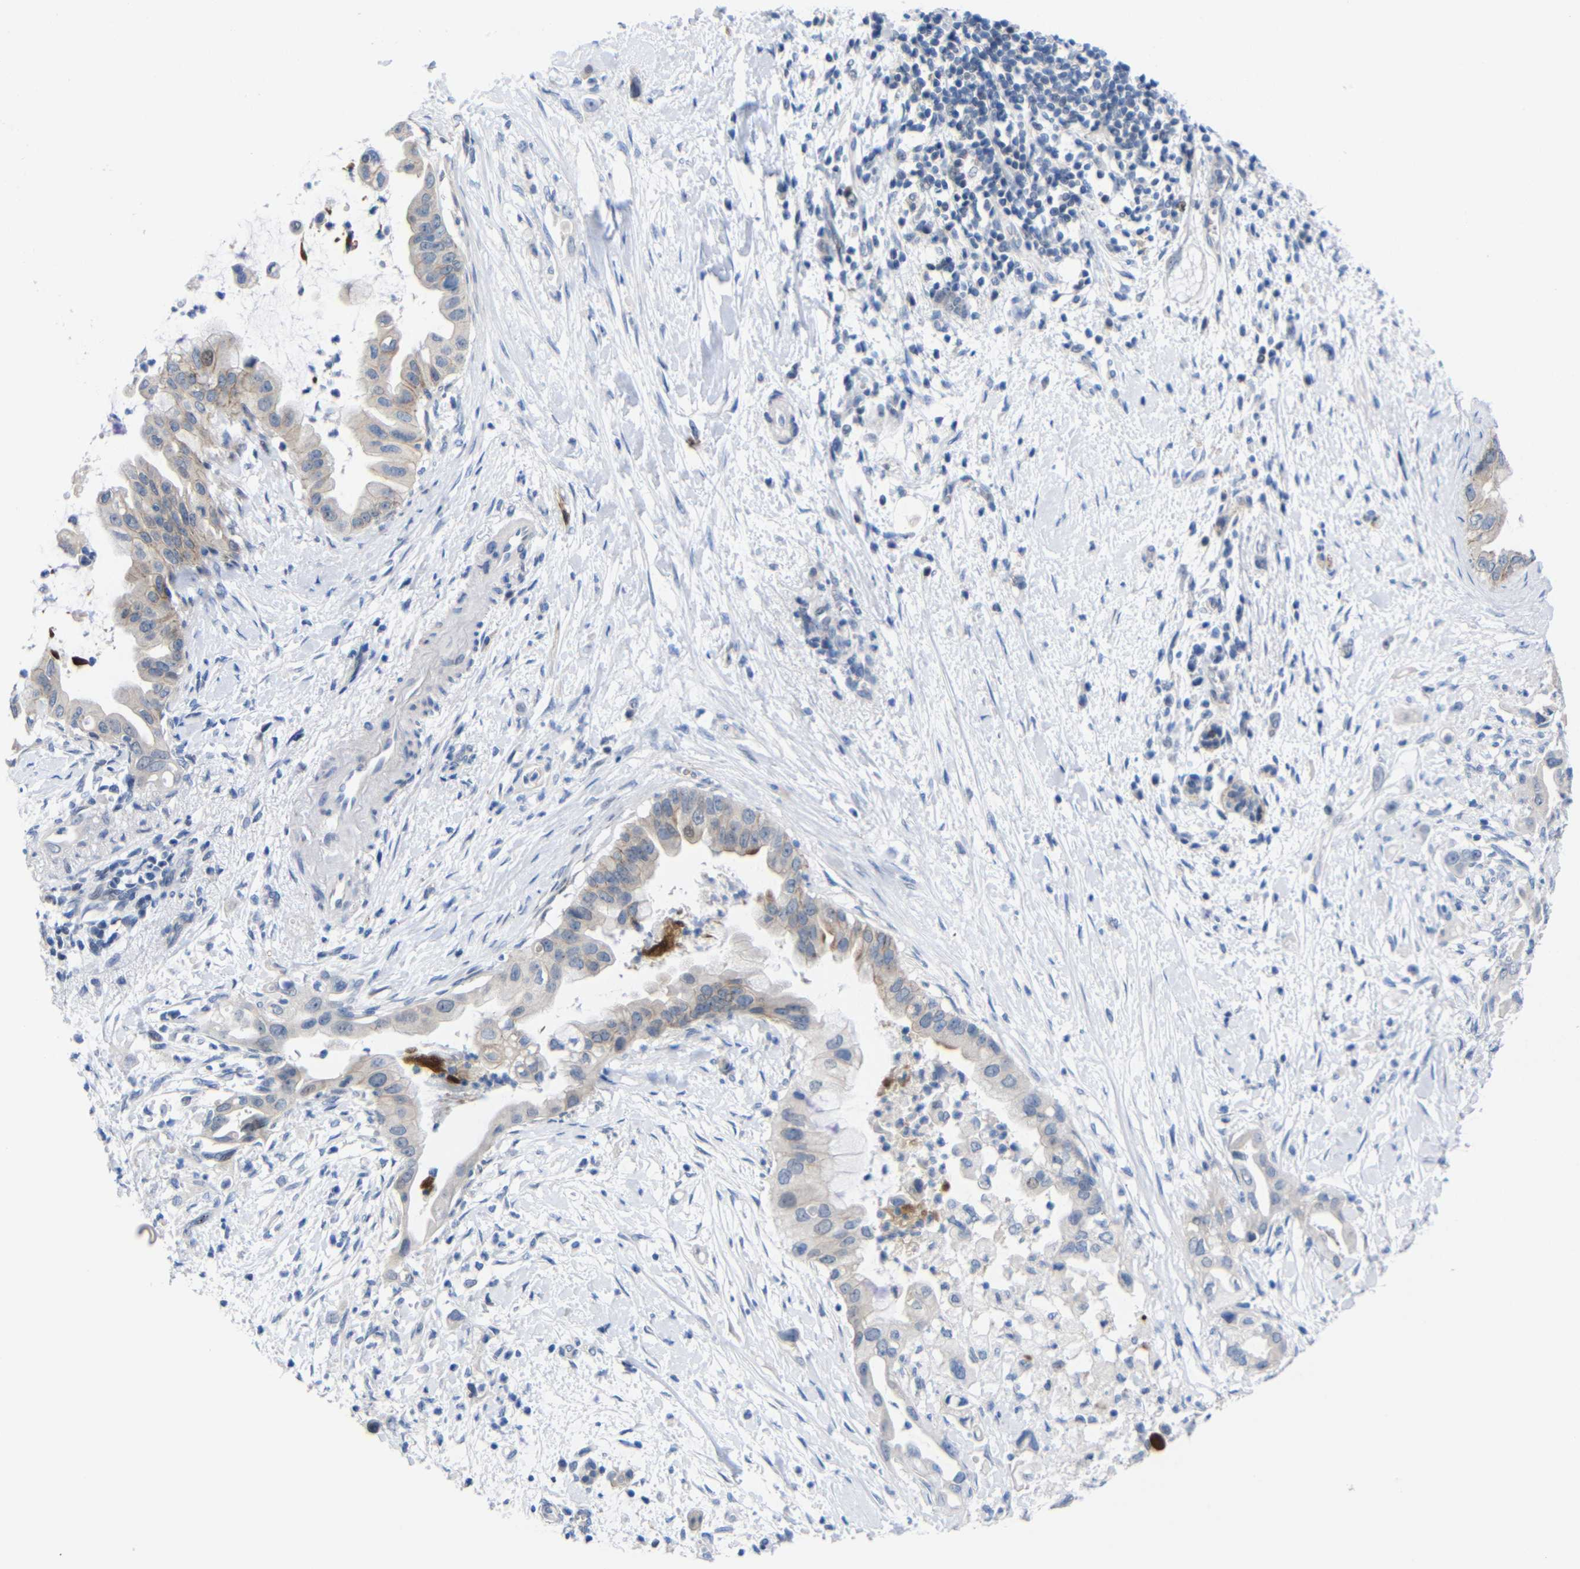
{"staining": {"intensity": "weak", "quantity": "<25%", "location": "cytoplasmic/membranous"}, "tissue": "pancreatic cancer", "cell_type": "Tumor cells", "image_type": "cancer", "snomed": [{"axis": "morphology", "description": "Adenocarcinoma, NOS"}, {"axis": "topography", "description": "Pancreas"}], "caption": "There is no significant positivity in tumor cells of pancreatic cancer.", "gene": "CMTM1", "patient": {"sex": "male", "age": 55}}